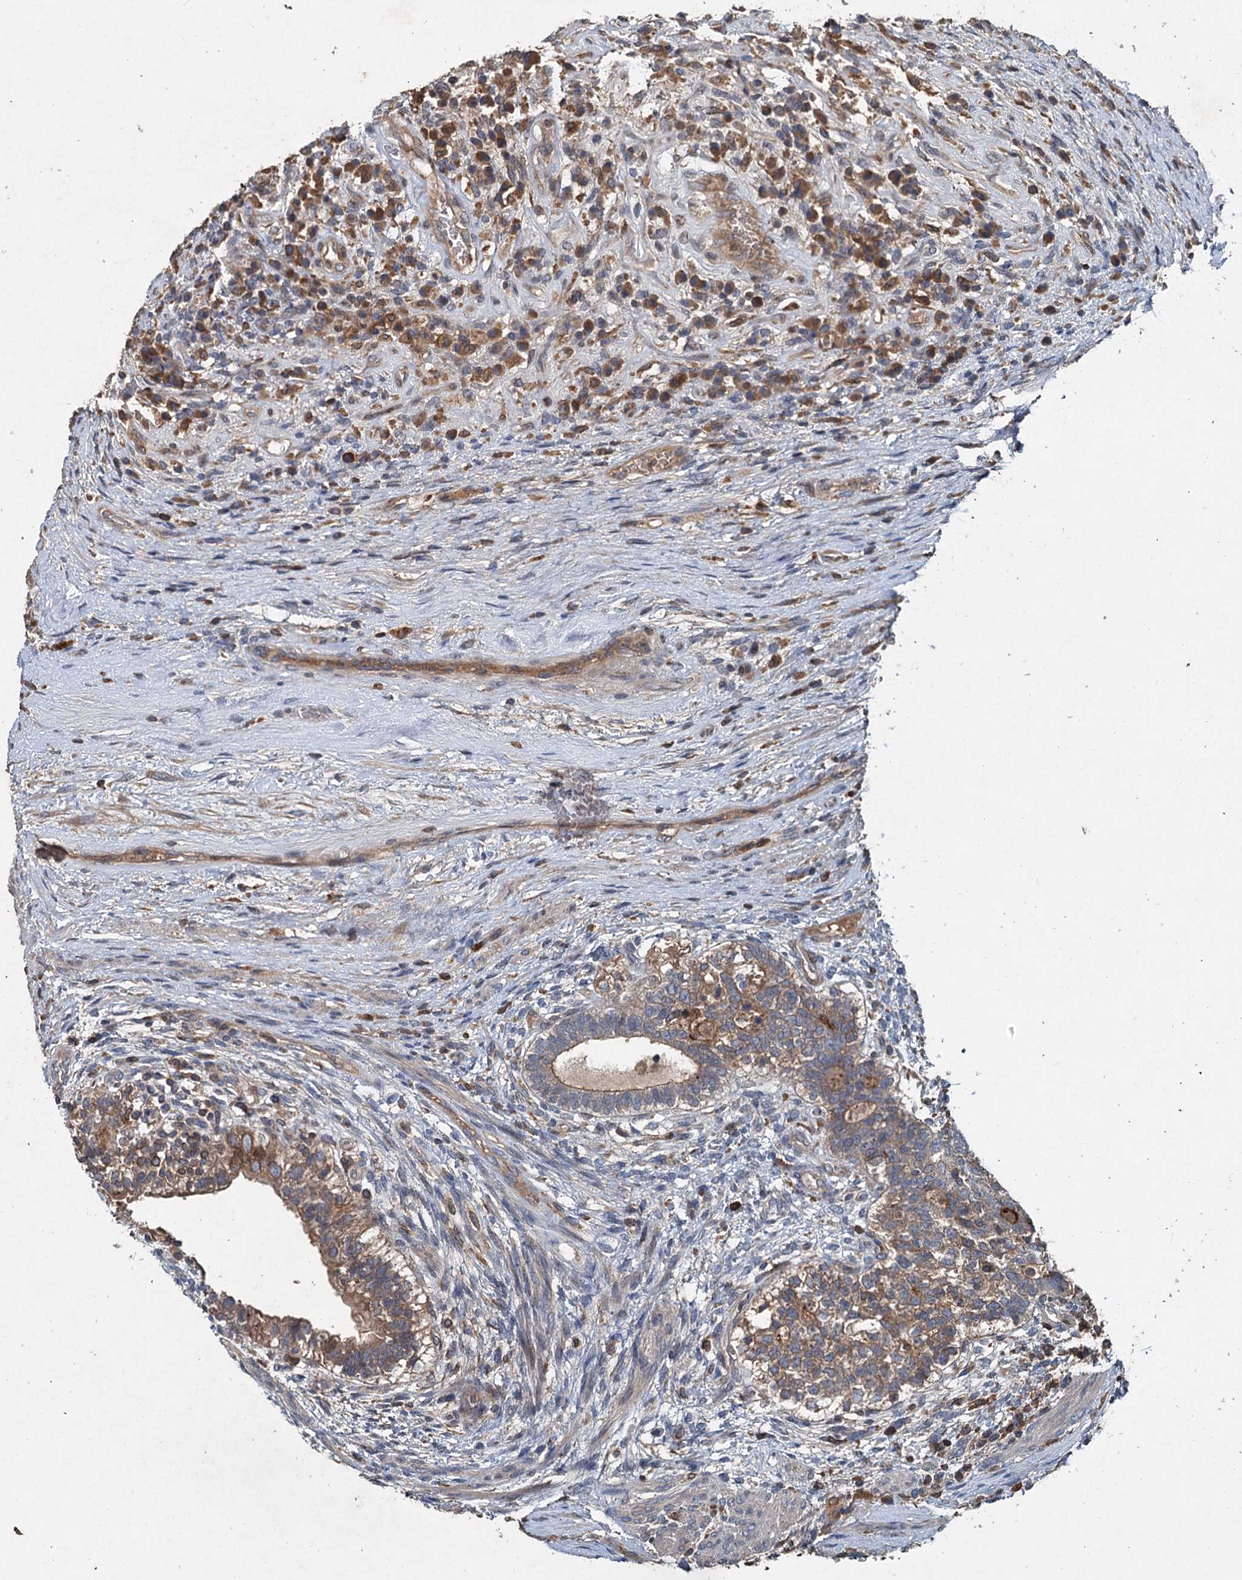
{"staining": {"intensity": "moderate", "quantity": "25%-75%", "location": "cytoplasmic/membranous"}, "tissue": "testis cancer", "cell_type": "Tumor cells", "image_type": "cancer", "snomed": [{"axis": "morphology", "description": "Carcinoma, Embryonal, NOS"}, {"axis": "topography", "description": "Testis"}], "caption": "Testis embryonal carcinoma stained with a brown dye demonstrates moderate cytoplasmic/membranous positive expression in approximately 25%-75% of tumor cells.", "gene": "TAPBPL", "patient": {"sex": "male", "age": 26}}